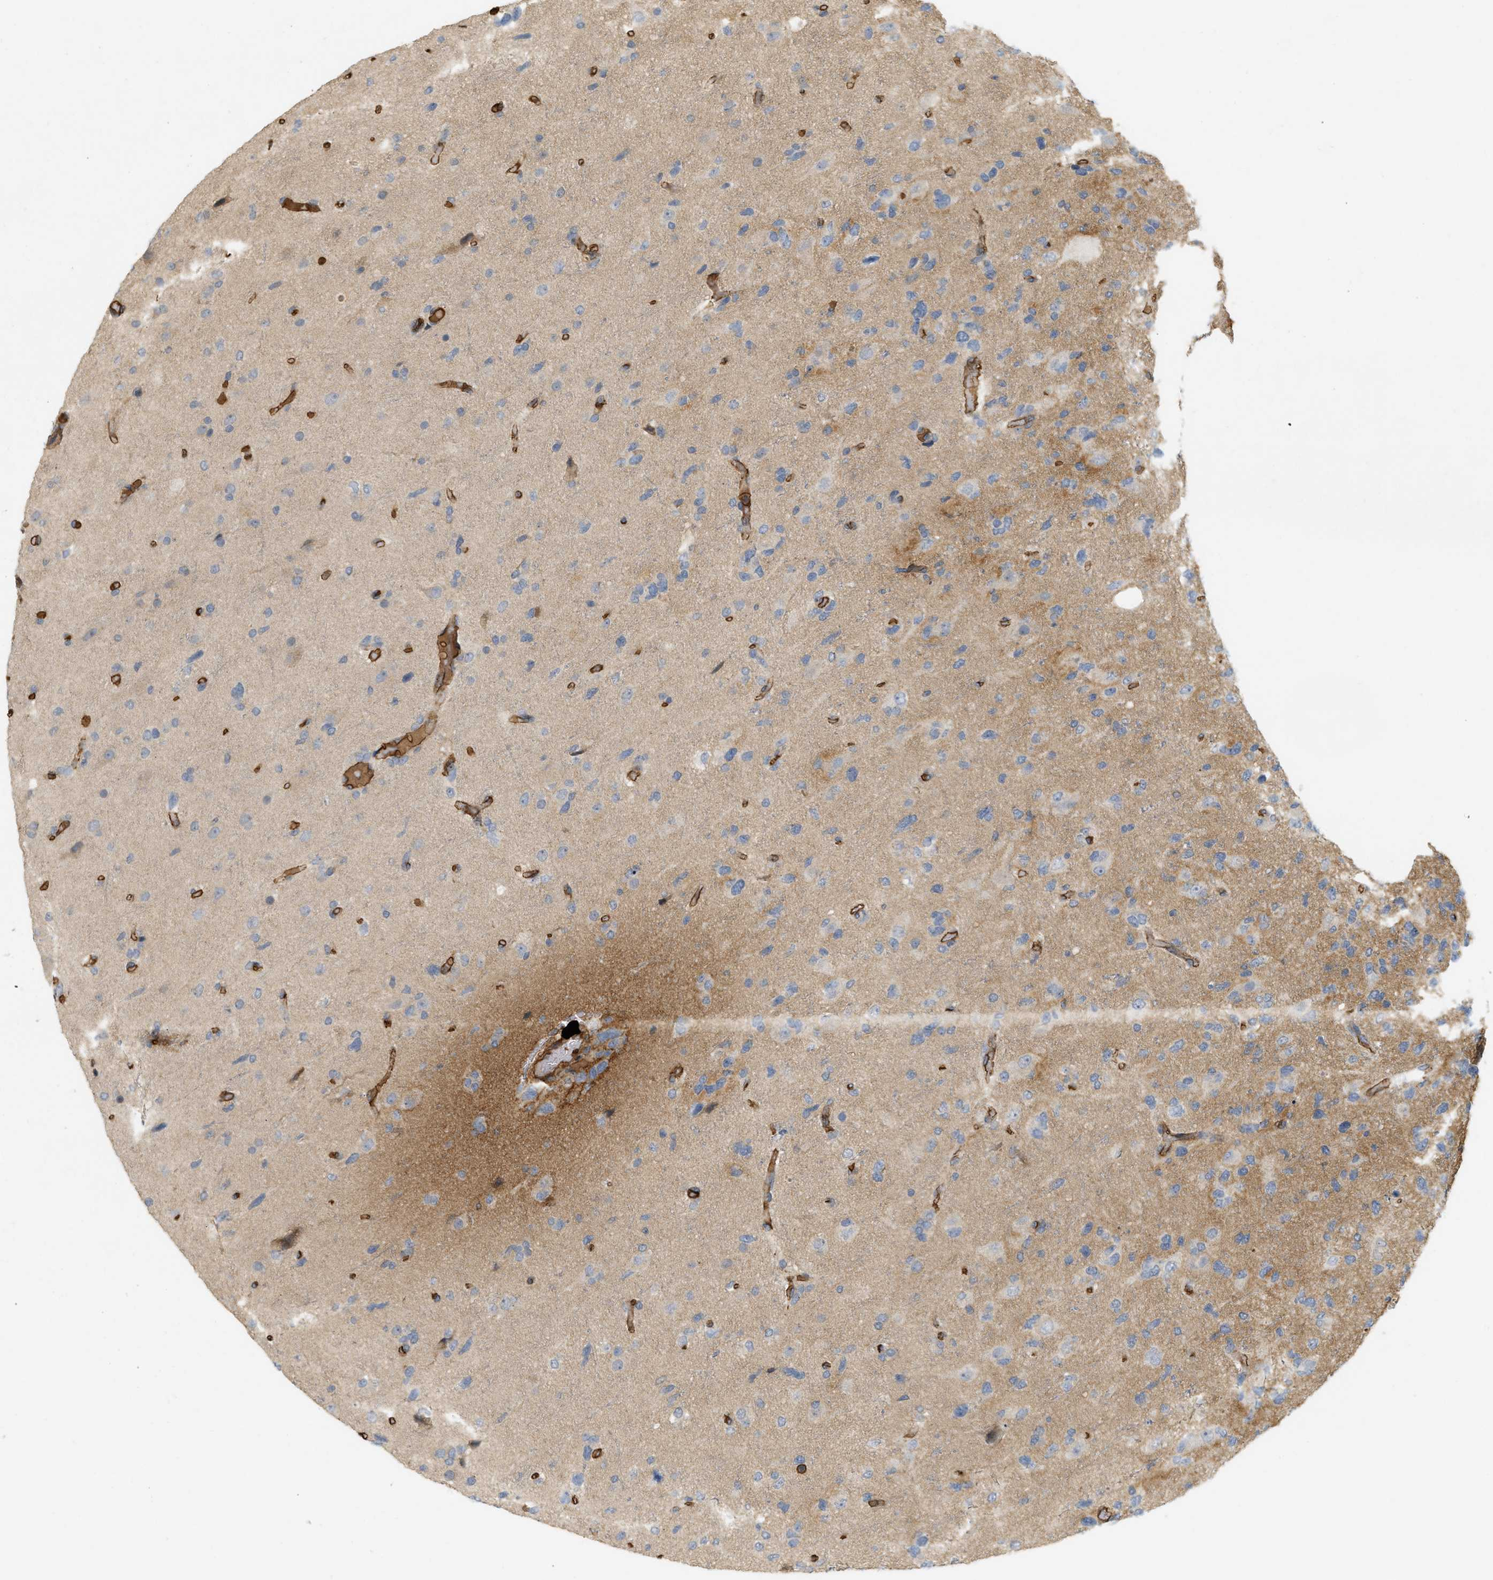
{"staining": {"intensity": "weak", "quantity": "<25%", "location": "cytoplasmic/membranous"}, "tissue": "glioma", "cell_type": "Tumor cells", "image_type": "cancer", "snomed": [{"axis": "morphology", "description": "Glioma, malignant, High grade"}, {"axis": "topography", "description": "Brain"}], "caption": "This histopathology image is of malignant high-grade glioma stained with immunohistochemistry to label a protein in brown with the nuclei are counter-stained blue. There is no positivity in tumor cells.", "gene": "F8", "patient": {"sex": "female", "age": 58}}